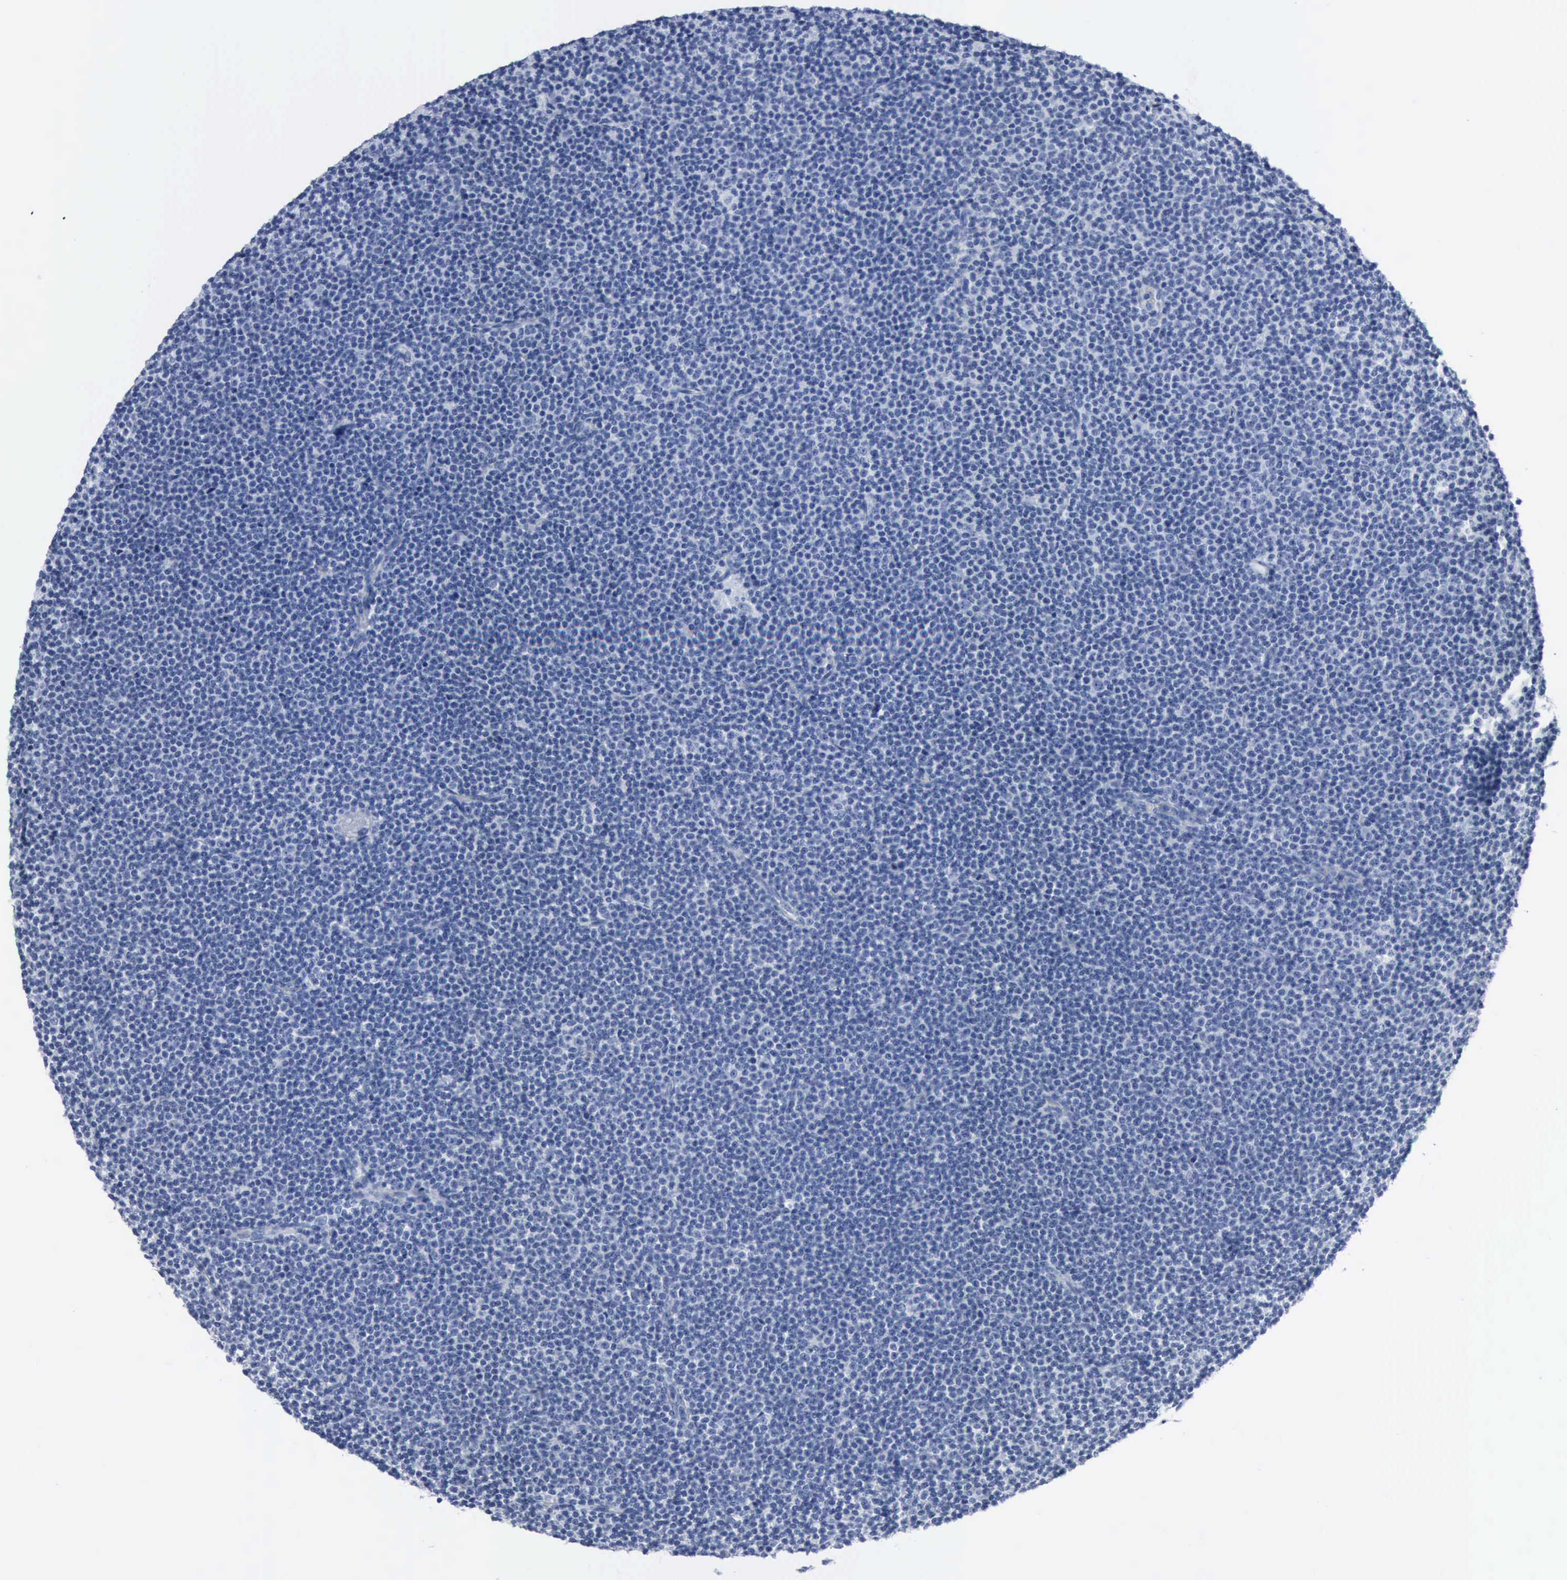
{"staining": {"intensity": "negative", "quantity": "none", "location": "none"}, "tissue": "lymphoma", "cell_type": "Tumor cells", "image_type": "cancer", "snomed": [{"axis": "morphology", "description": "Malignant lymphoma, non-Hodgkin's type, Low grade"}, {"axis": "topography", "description": "Lymph node"}], "caption": "Low-grade malignant lymphoma, non-Hodgkin's type was stained to show a protein in brown. There is no significant positivity in tumor cells.", "gene": "DMD", "patient": {"sex": "female", "age": 69}}